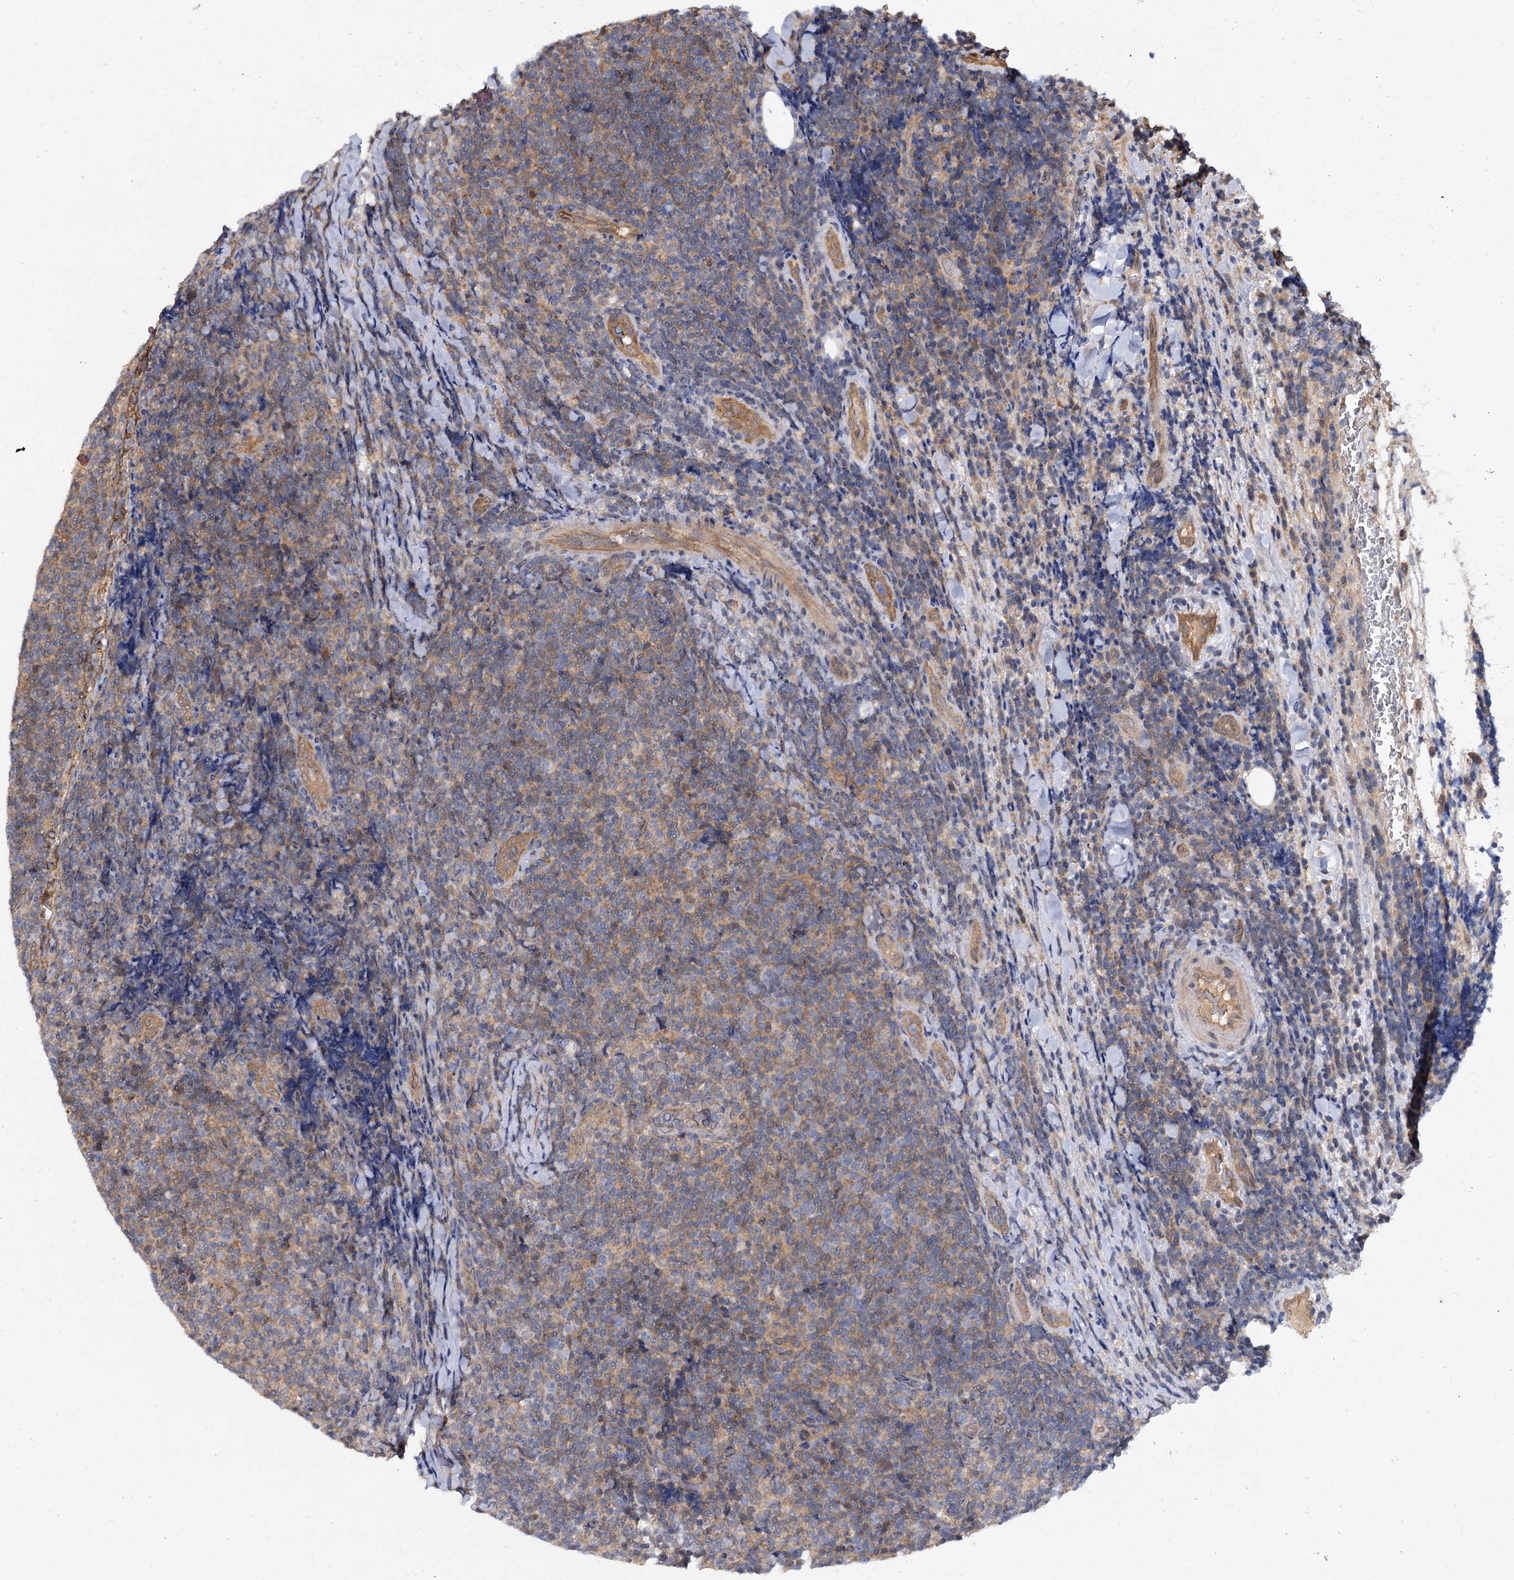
{"staining": {"intensity": "moderate", "quantity": "25%-75%", "location": "cytoplasmic/membranous"}, "tissue": "lymphoma", "cell_type": "Tumor cells", "image_type": "cancer", "snomed": [{"axis": "morphology", "description": "Malignant lymphoma, non-Hodgkin's type, Low grade"}, {"axis": "topography", "description": "Lymph node"}], "caption": "Immunohistochemical staining of human lymphoma reveals moderate cytoplasmic/membranous protein positivity in approximately 25%-75% of tumor cells. The protein of interest is stained brown, and the nuclei are stained in blue (DAB (3,3'-diaminobenzidine) IHC with brightfield microscopy, high magnification).", "gene": "SNX15", "patient": {"sex": "male", "age": 66}}